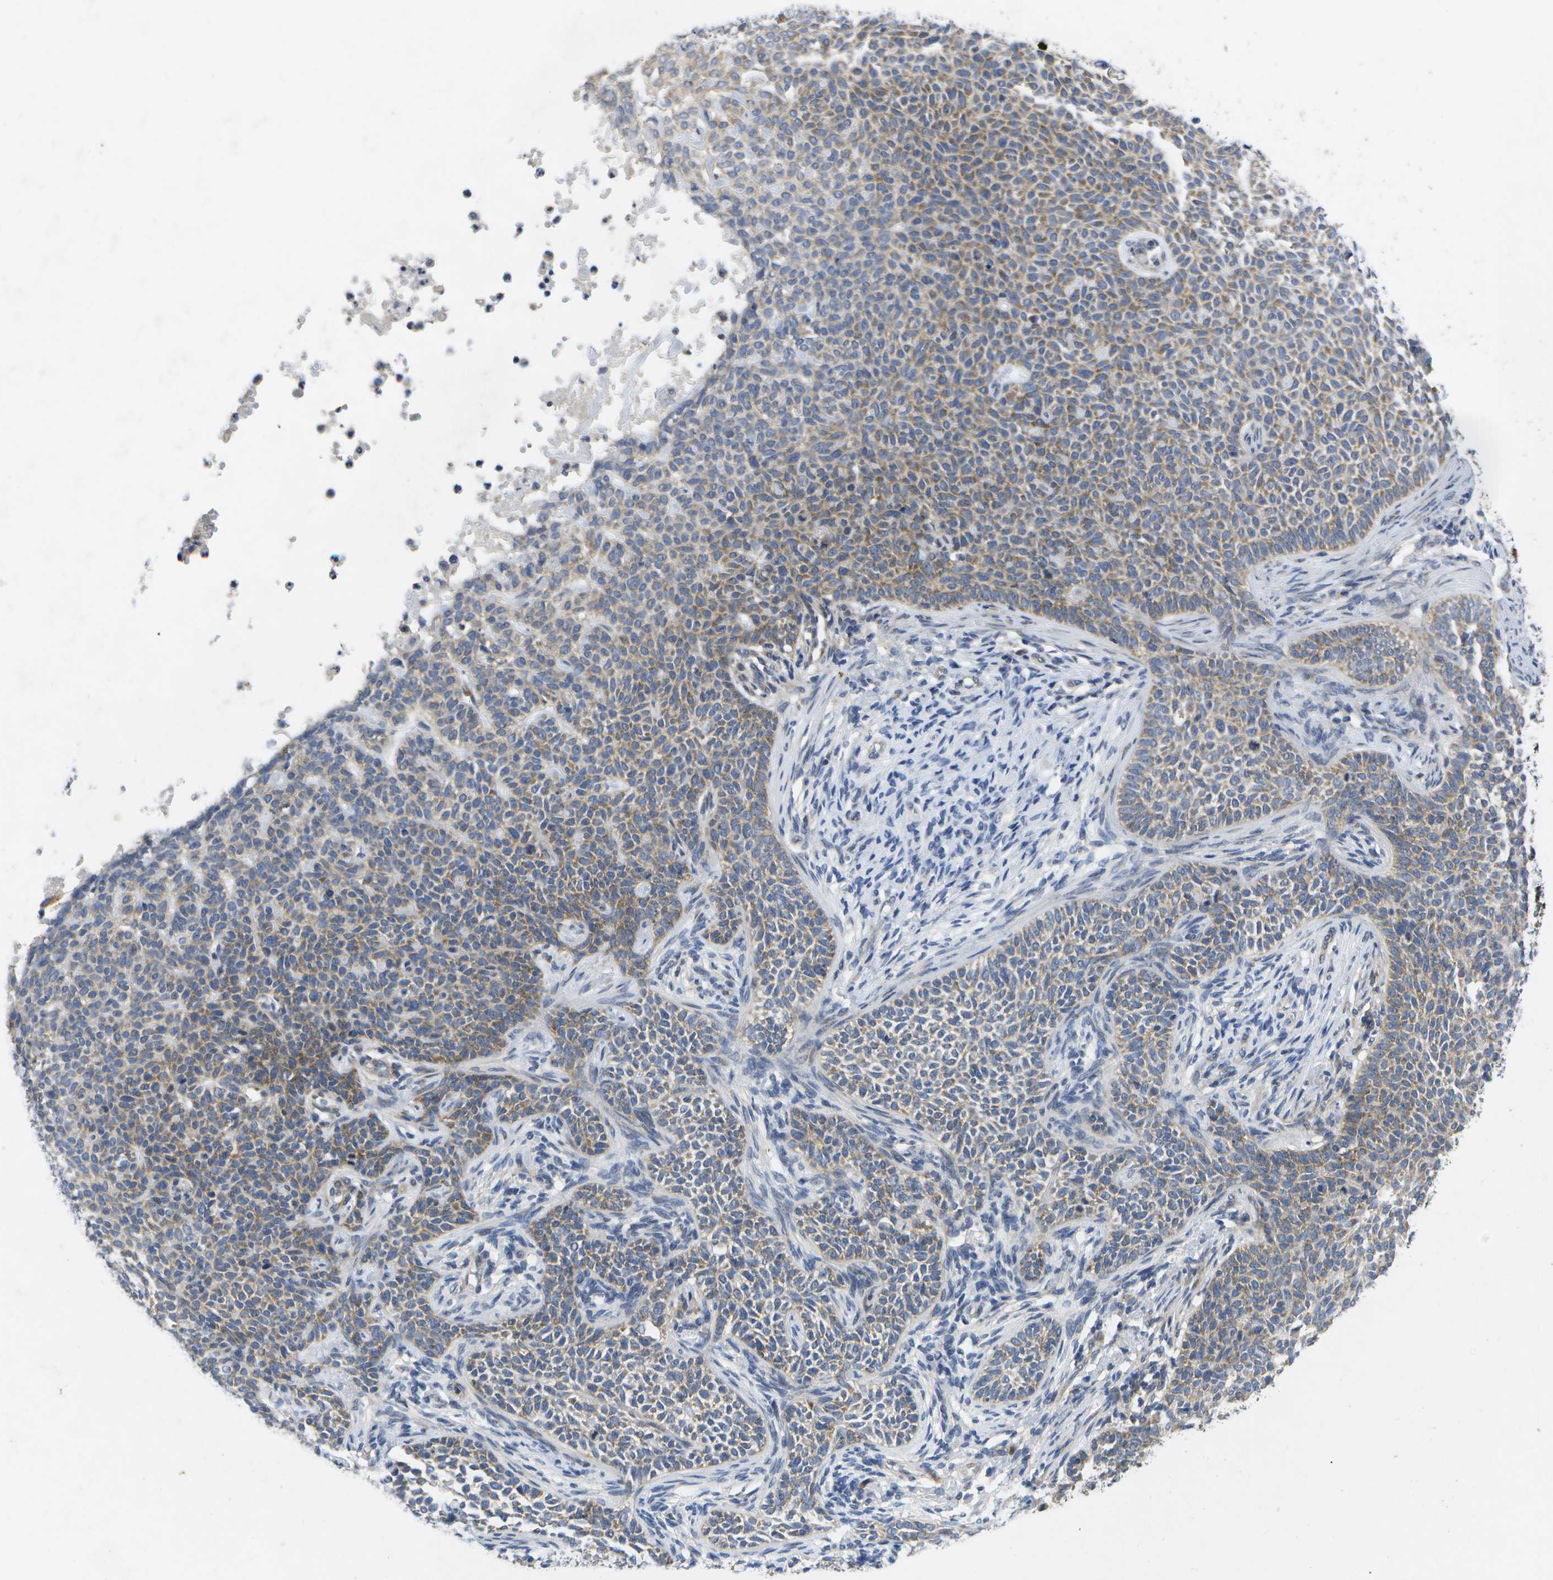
{"staining": {"intensity": "moderate", "quantity": "25%-75%", "location": "cytoplasmic/membranous"}, "tissue": "skin cancer", "cell_type": "Tumor cells", "image_type": "cancer", "snomed": [{"axis": "morphology", "description": "Normal tissue, NOS"}, {"axis": "morphology", "description": "Basal cell carcinoma"}, {"axis": "topography", "description": "Skin"}], "caption": "A medium amount of moderate cytoplasmic/membranous staining is identified in about 25%-75% of tumor cells in skin basal cell carcinoma tissue.", "gene": "KDELR1", "patient": {"sex": "male", "age": 87}}